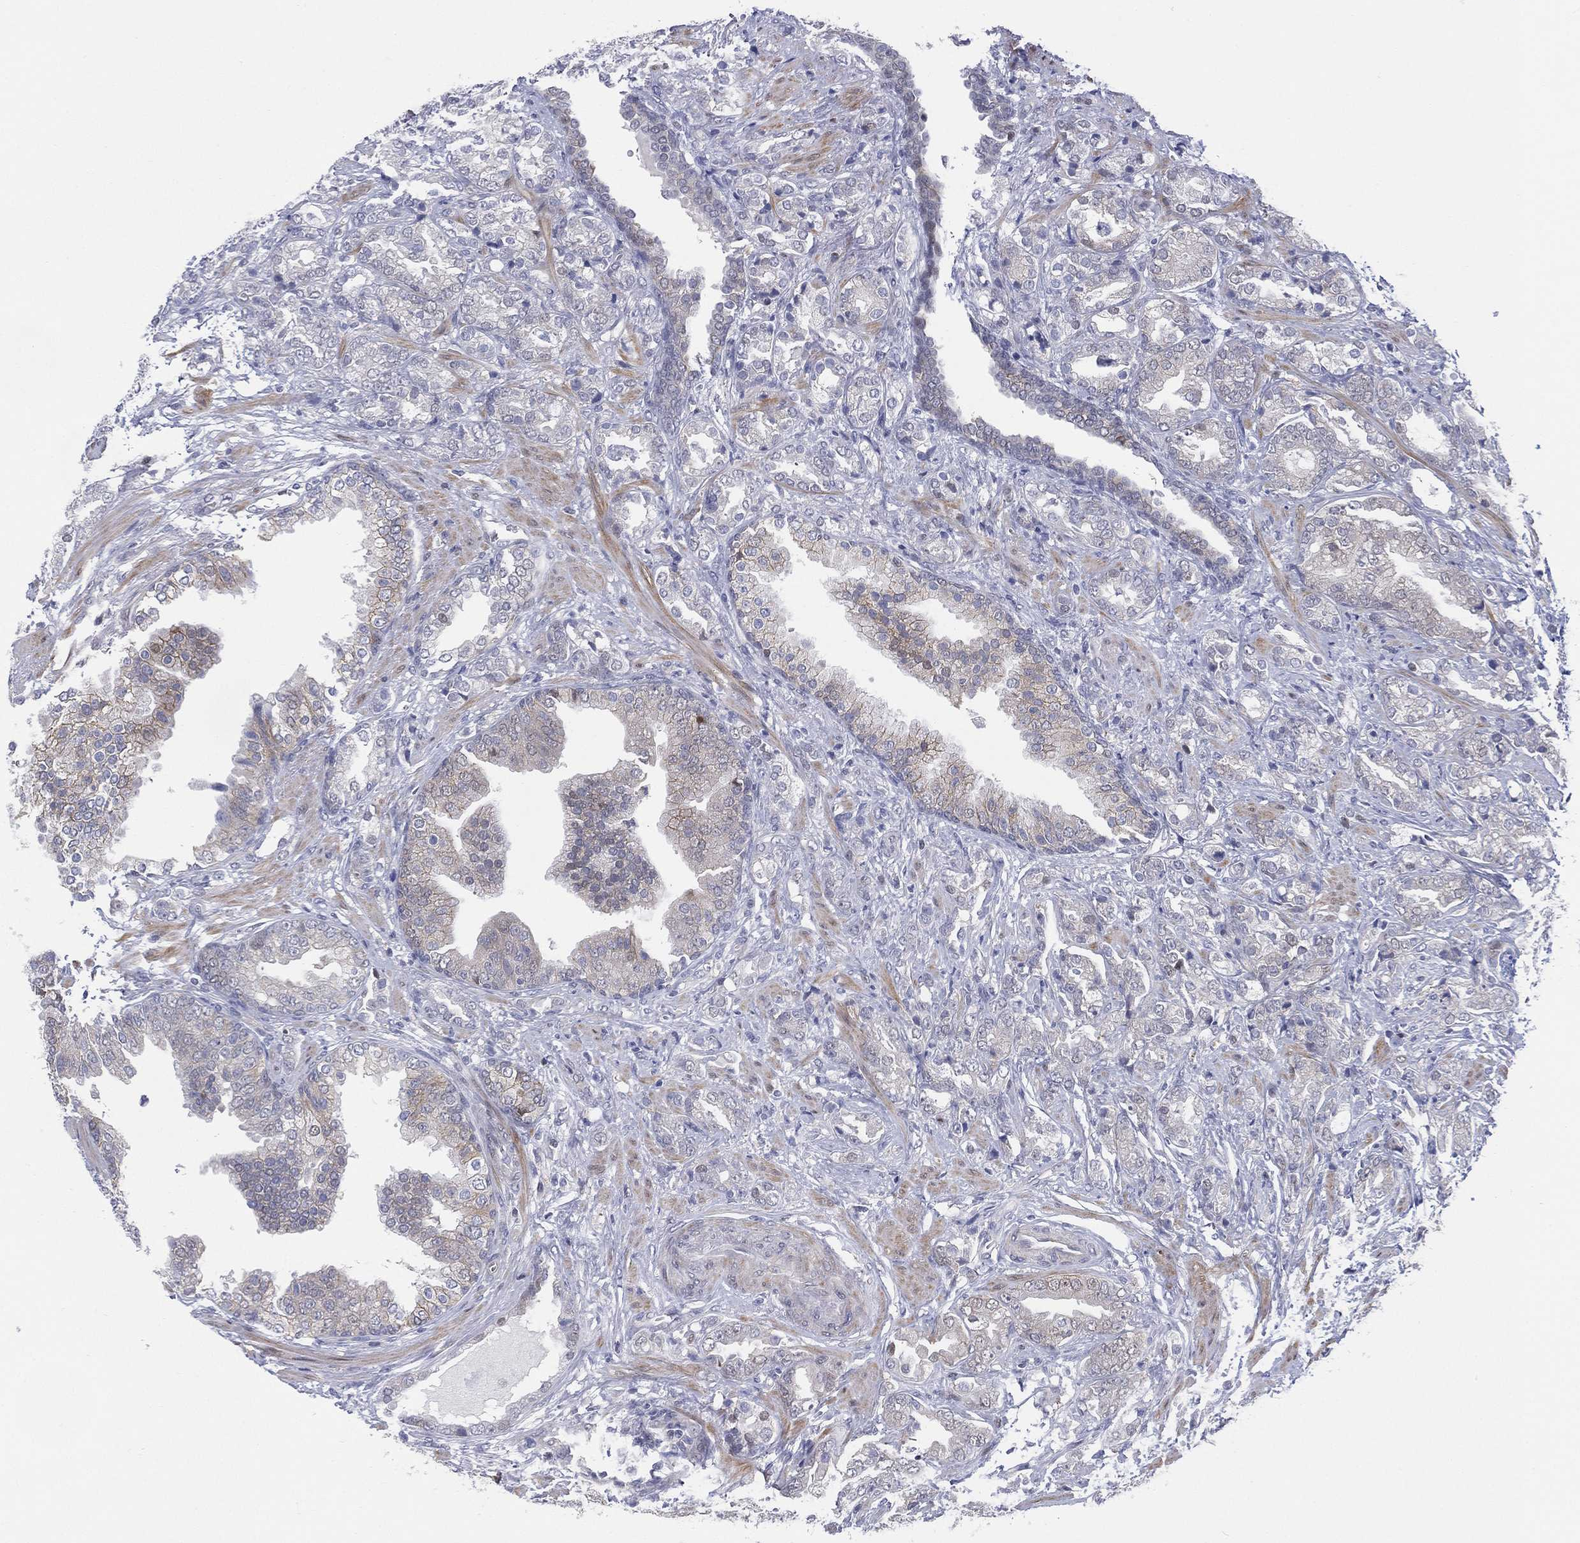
{"staining": {"intensity": "weak", "quantity": "<25%", "location": "cytoplasmic/membranous"}, "tissue": "prostate cancer", "cell_type": "Tumor cells", "image_type": "cancer", "snomed": [{"axis": "morphology", "description": "Adenocarcinoma, NOS"}, {"axis": "topography", "description": "Prostate"}], "caption": "This is an IHC micrograph of prostate cancer (adenocarcinoma). There is no staining in tumor cells.", "gene": "SLC4A4", "patient": {"sex": "male", "age": 57}}